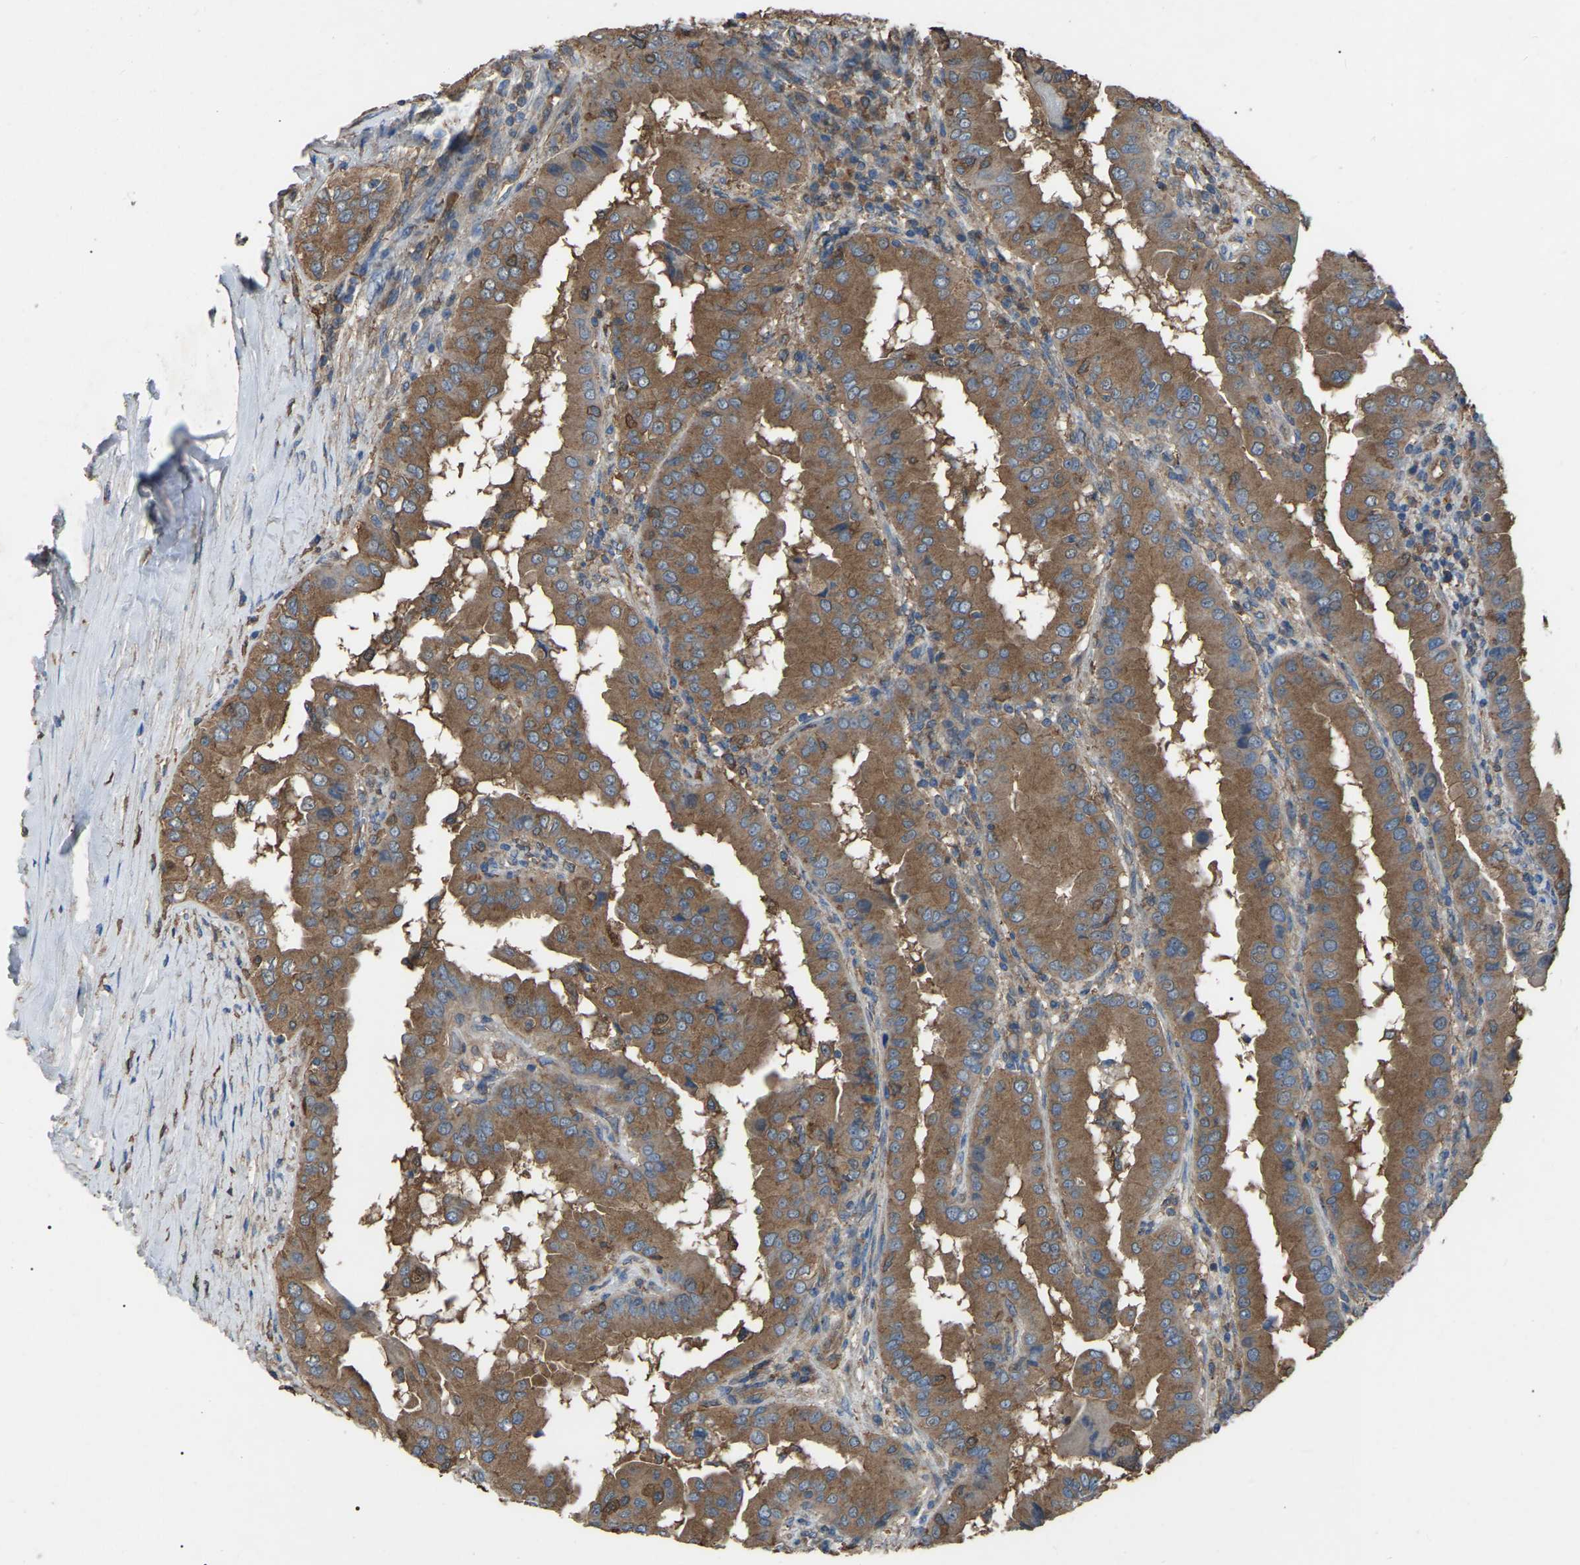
{"staining": {"intensity": "moderate", "quantity": ">75%", "location": "cytoplasmic/membranous"}, "tissue": "thyroid cancer", "cell_type": "Tumor cells", "image_type": "cancer", "snomed": [{"axis": "morphology", "description": "Papillary adenocarcinoma, NOS"}, {"axis": "topography", "description": "Thyroid gland"}], "caption": "Papillary adenocarcinoma (thyroid) stained for a protein (brown) reveals moderate cytoplasmic/membranous positive staining in approximately >75% of tumor cells.", "gene": "AIMP1", "patient": {"sex": "male", "age": 33}}